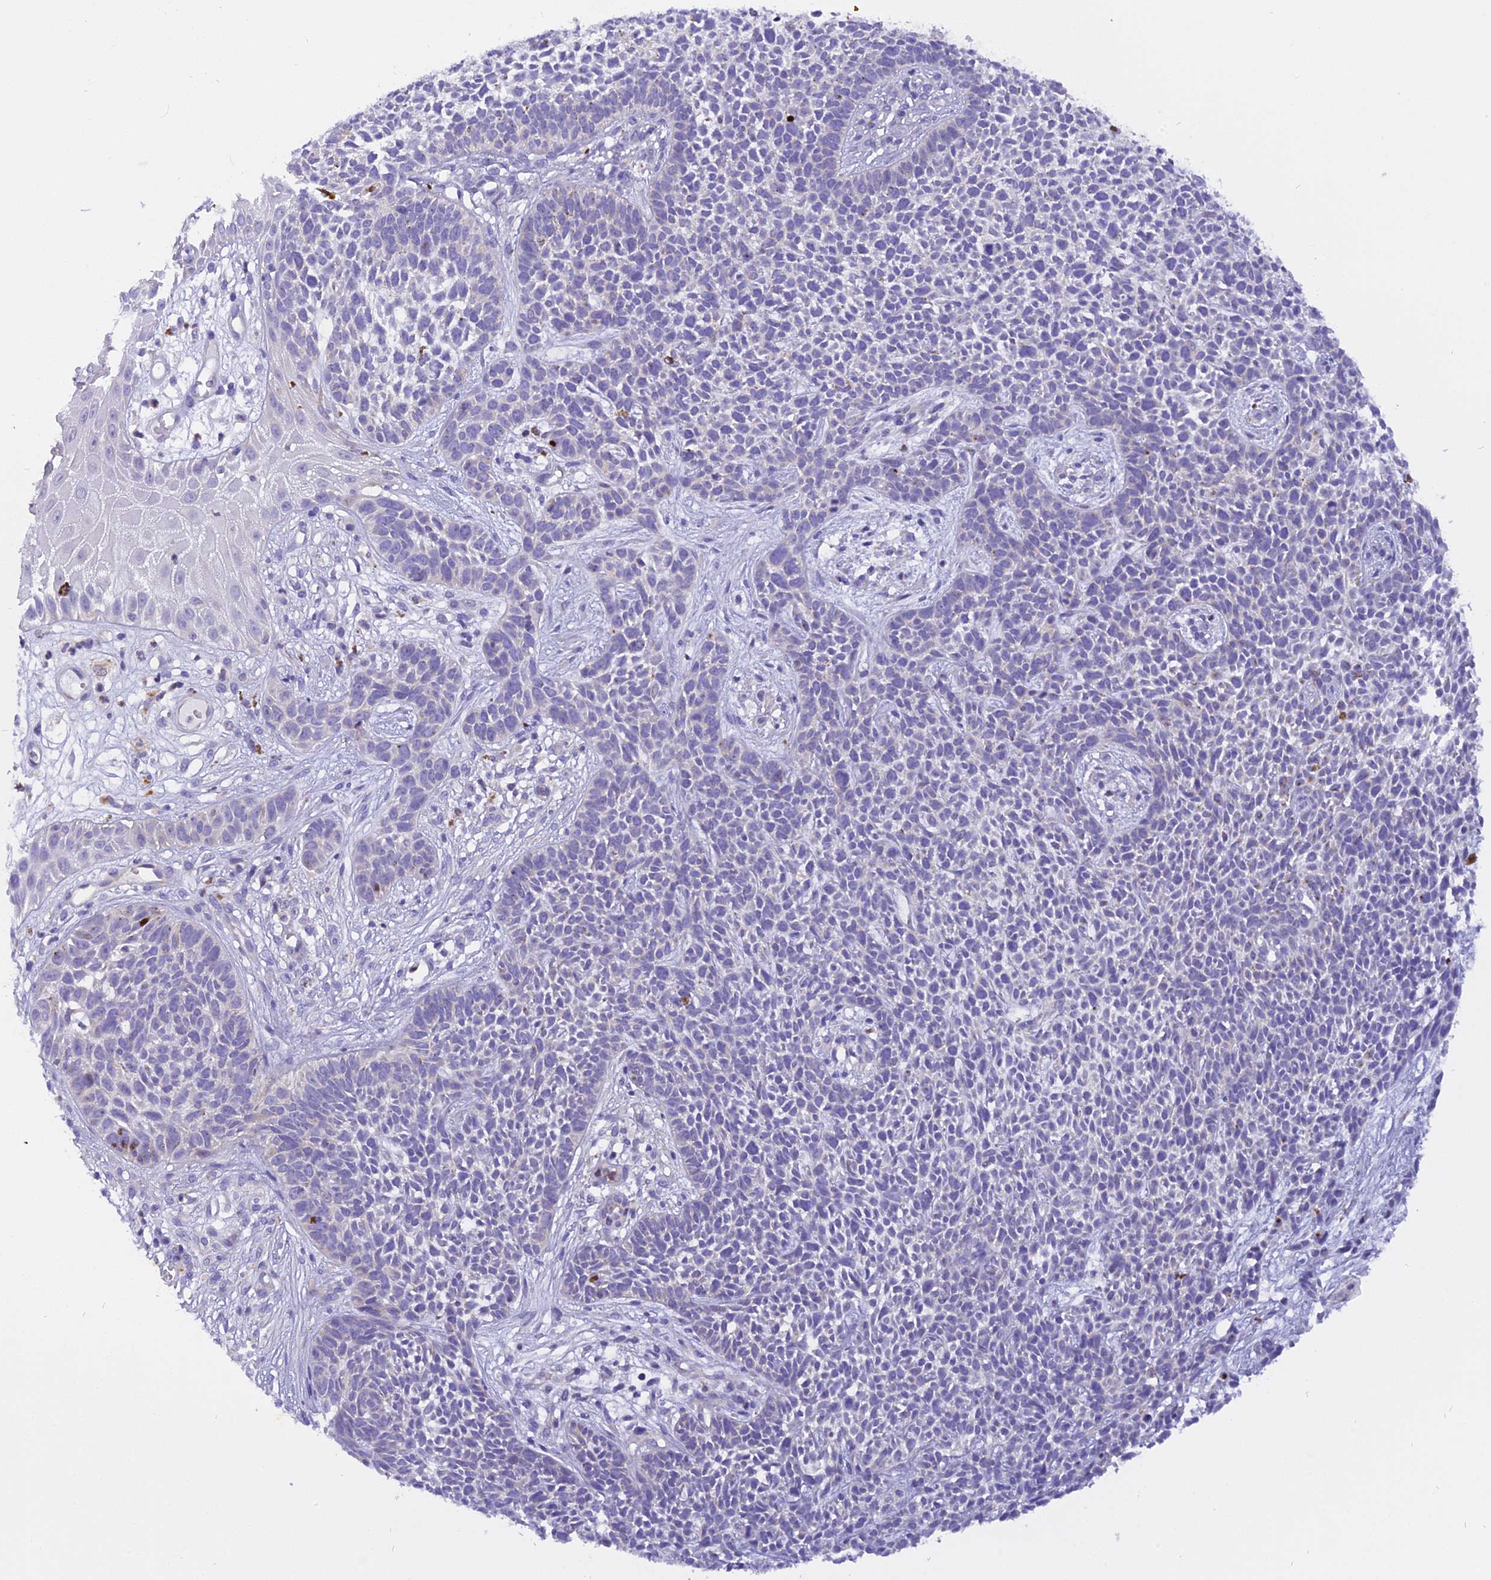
{"staining": {"intensity": "negative", "quantity": "none", "location": "none"}, "tissue": "skin cancer", "cell_type": "Tumor cells", "image_type": "cancer", "snomed": [{"axis": "morphology", "description": "Basal cell carcinoma"}, {"axis": "topography", "description": "Skin"}], "caption": "Skin cancer (basal cell carcinoma) was stained to show a protein in brown. There is no significant positivity in tumor cells. (IHC, brightfield microscopy, high magnification).", "gene": "TRIM3", "patient": {"sex": "female", "age": 84}}